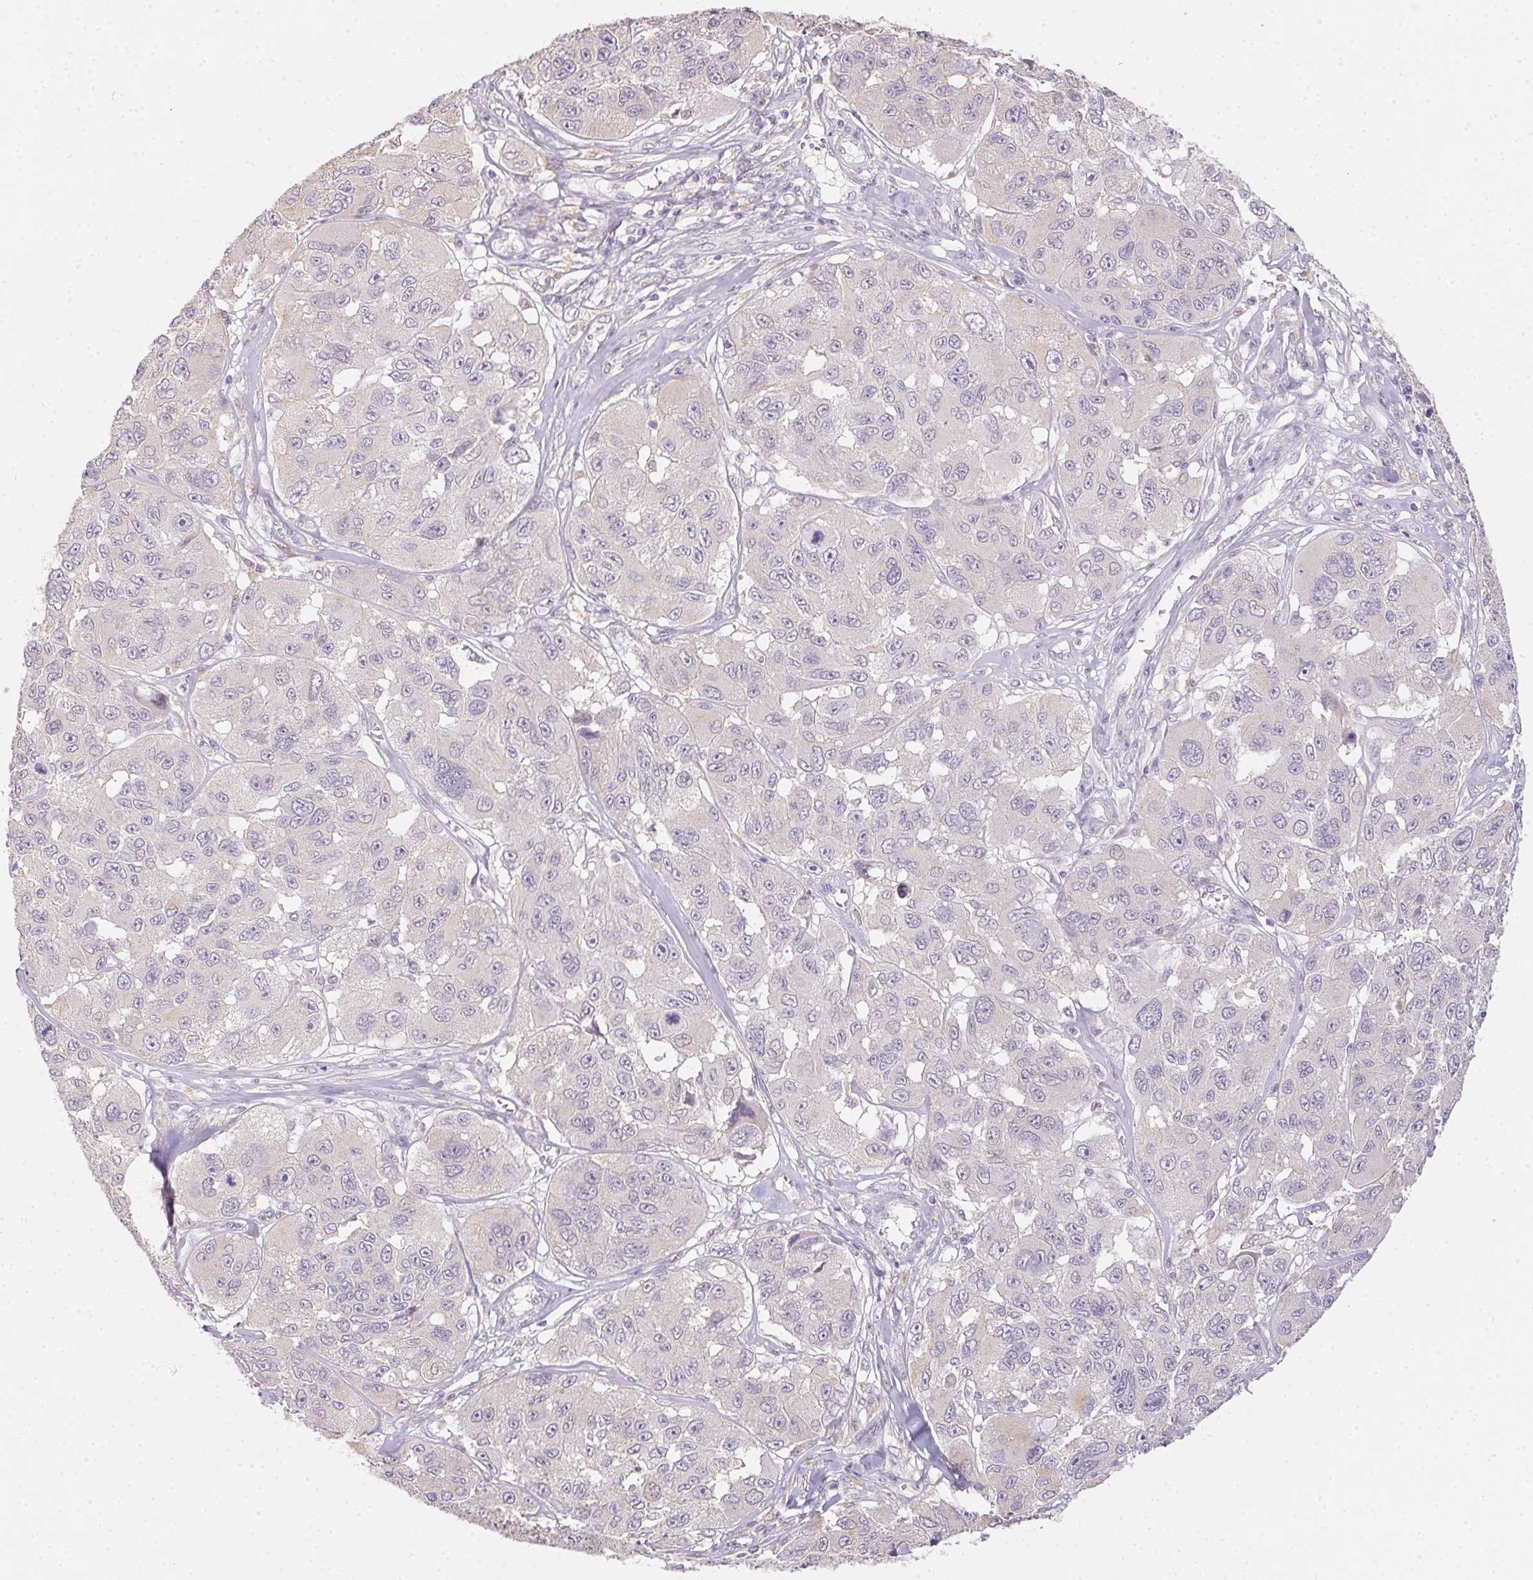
{"staining": {"intensity": "negative", "quantity": "none", "location": "none"}, "tissue": "melanoma", "cell_type": "Tumor cells", "image_type": "cancer", "snomed": [{"axis": "morphology", "description": "Malignant melanoma, NOS"}, {"axis": "topography", "description": "Skin"}], "caption": "A photomicrograph of human malignant melanoma is negative for staining in tumor cells.", "gene": "SLC6A18", "patient": {"sex": "female", "age": 66}}